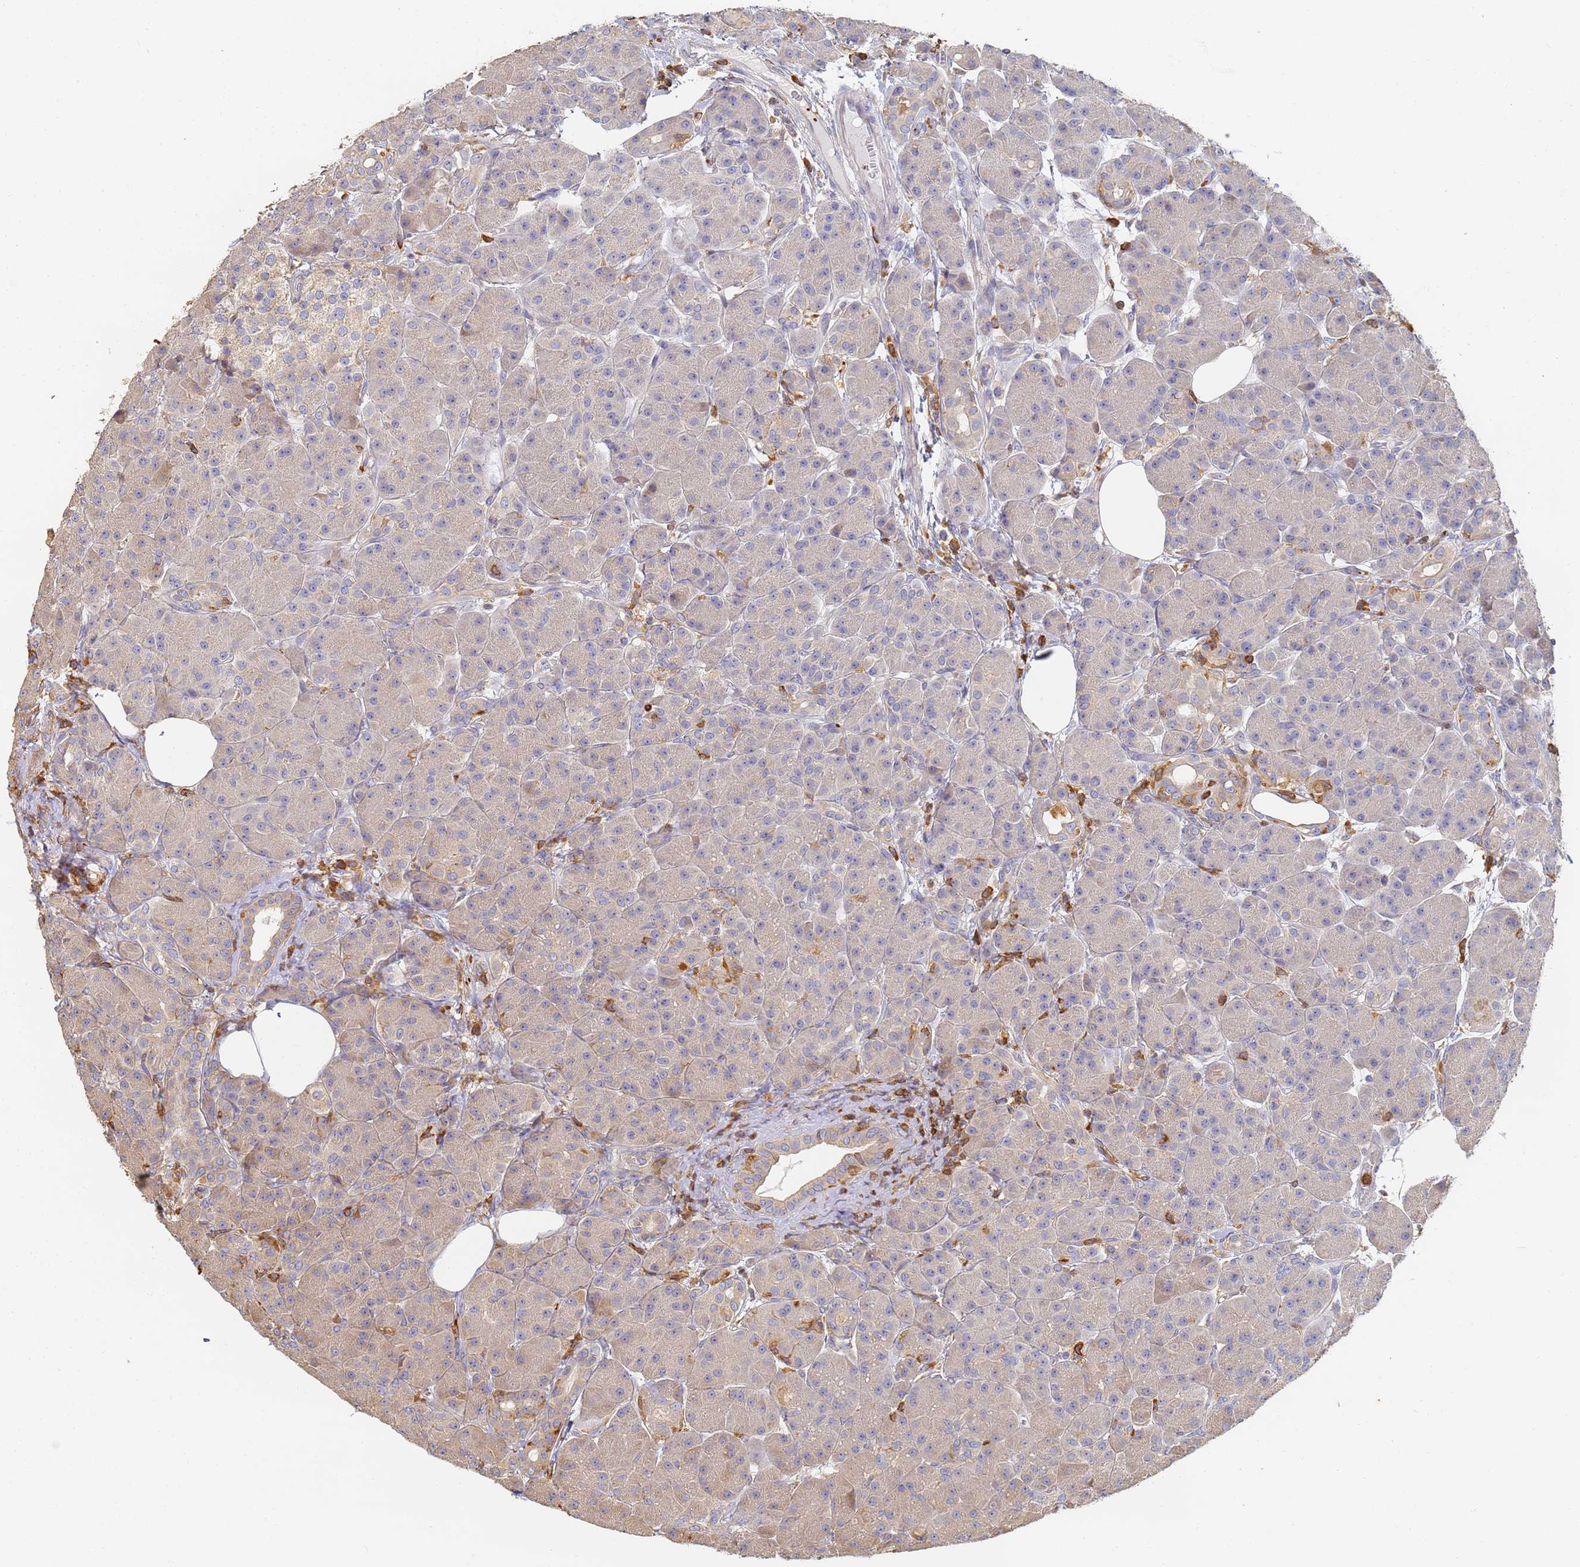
{"staining": {"intensity": "weak", "quantity": "25%-75%", "location": "cytoplasmic/membranous"}, "tissue": "pancreas", "cell_type": "Exocrine glandular cells", "image_type": "normal", "snomed": [{"axis": "morphology", "description": "Normal tissue, NOS"}, {"axis": "topography", "description": "Pancreas"}], "caption": "A histopathology image showing weak cytoplasmic/membranous expression in approximately 25%-75% of exocrine glandular cells in normal pancreas, as visualized by brown immunohistochemical staining.", "gene": "BIN2", "patient": {"sex": "male", "age": 63}}